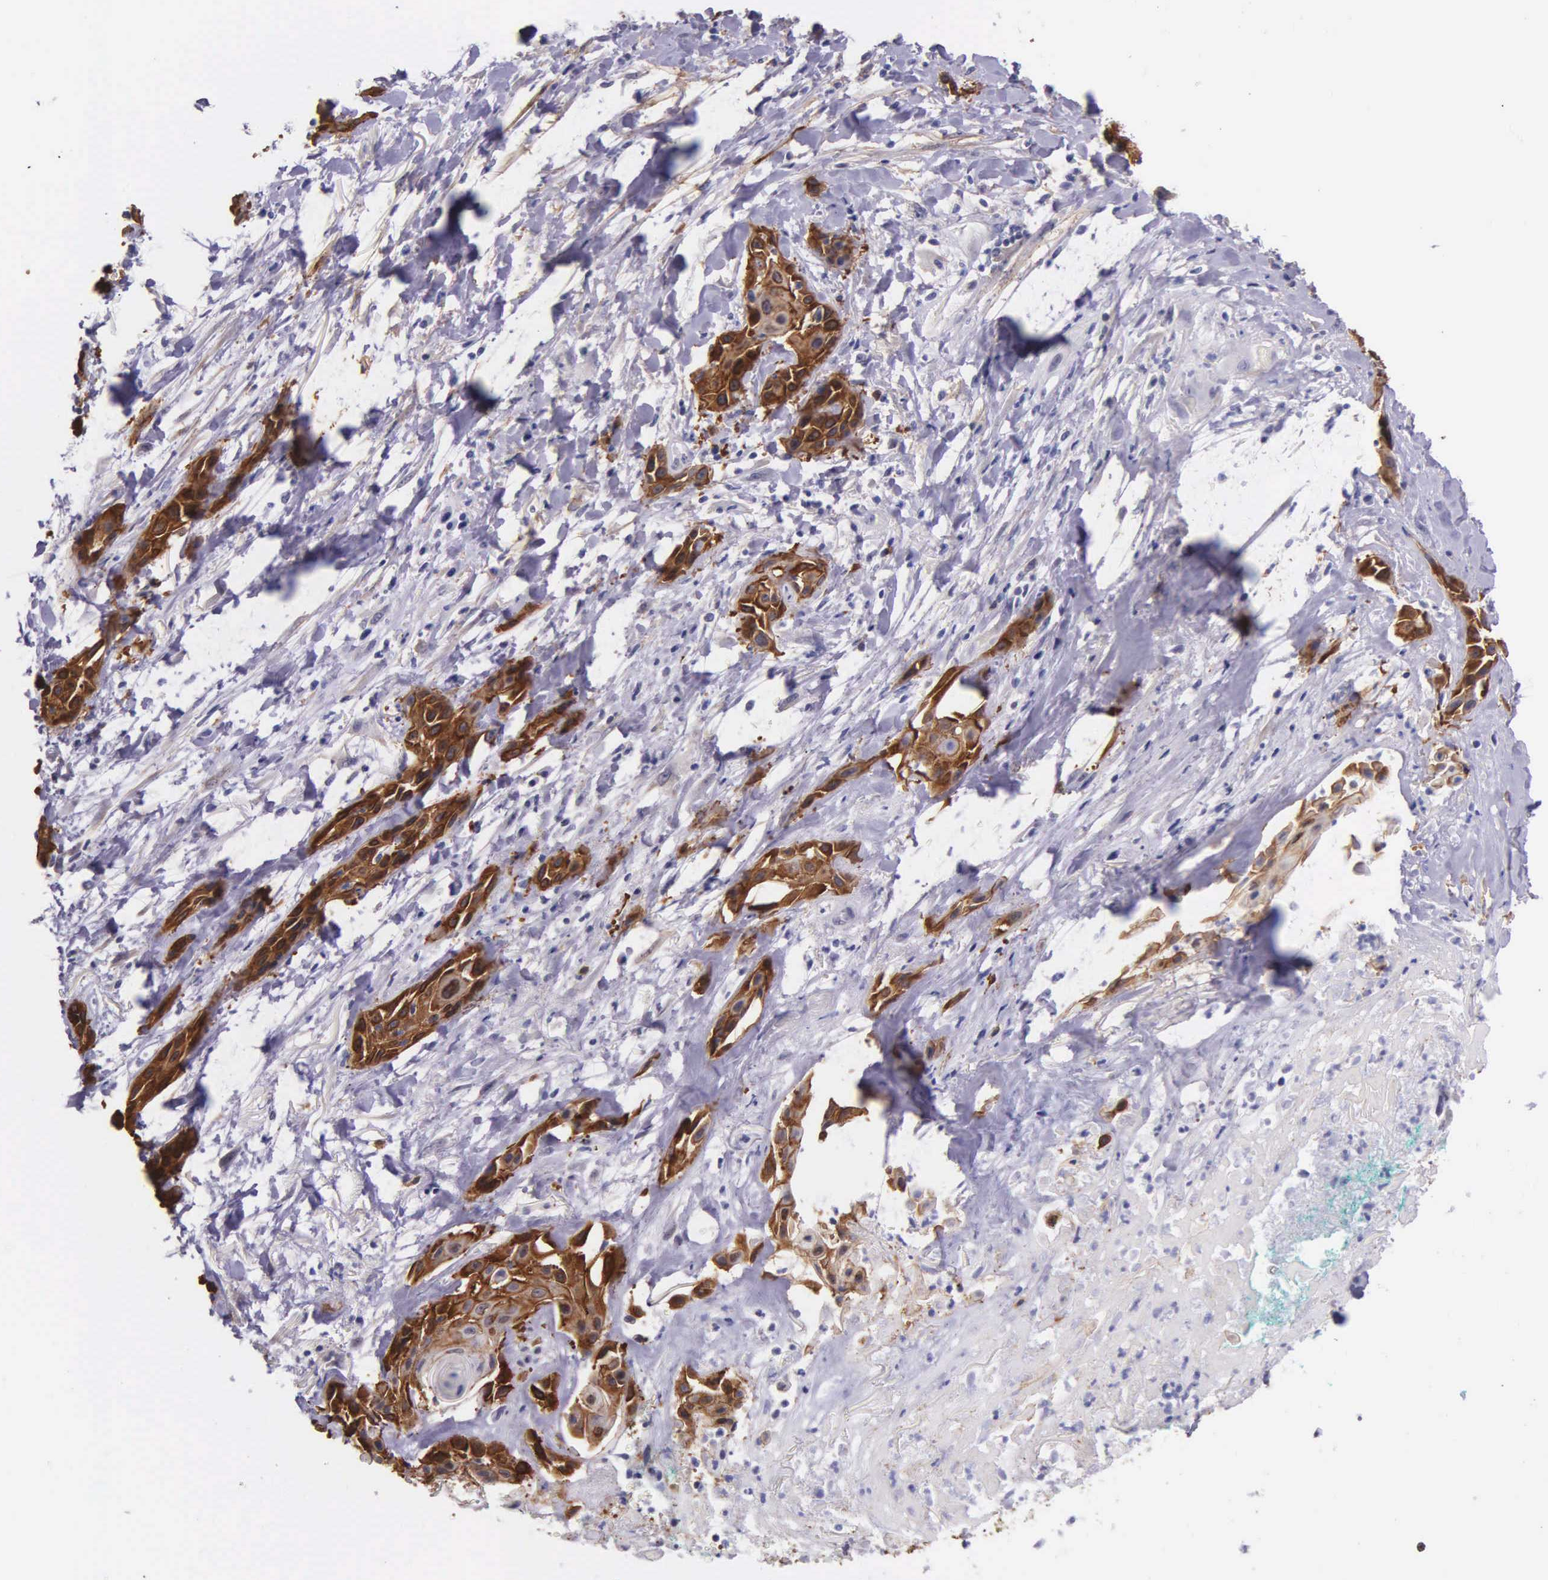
{"staining": {"intensity": "strong", "quantity": ">75%", "location": "cytoplasmic/membranous"}, "tissue": "skin cancer", "cell_type": "Tumor cells", "image_type": "cancer", "snomed": [{"axis": "morphology", "description": "Squamous cell carcinoma, NOS"}, {"axis": "topography", "description": "Skin"}, {"axis": "topography", "description": "Anal"}], "caption": "Protein expression by IHC displays strong cytoplasmic/membranous staining in about >75% of tumor cells in skin cancer.", "gene": "AHNAK2", "patient": {"sex": "male", "age": 64}}